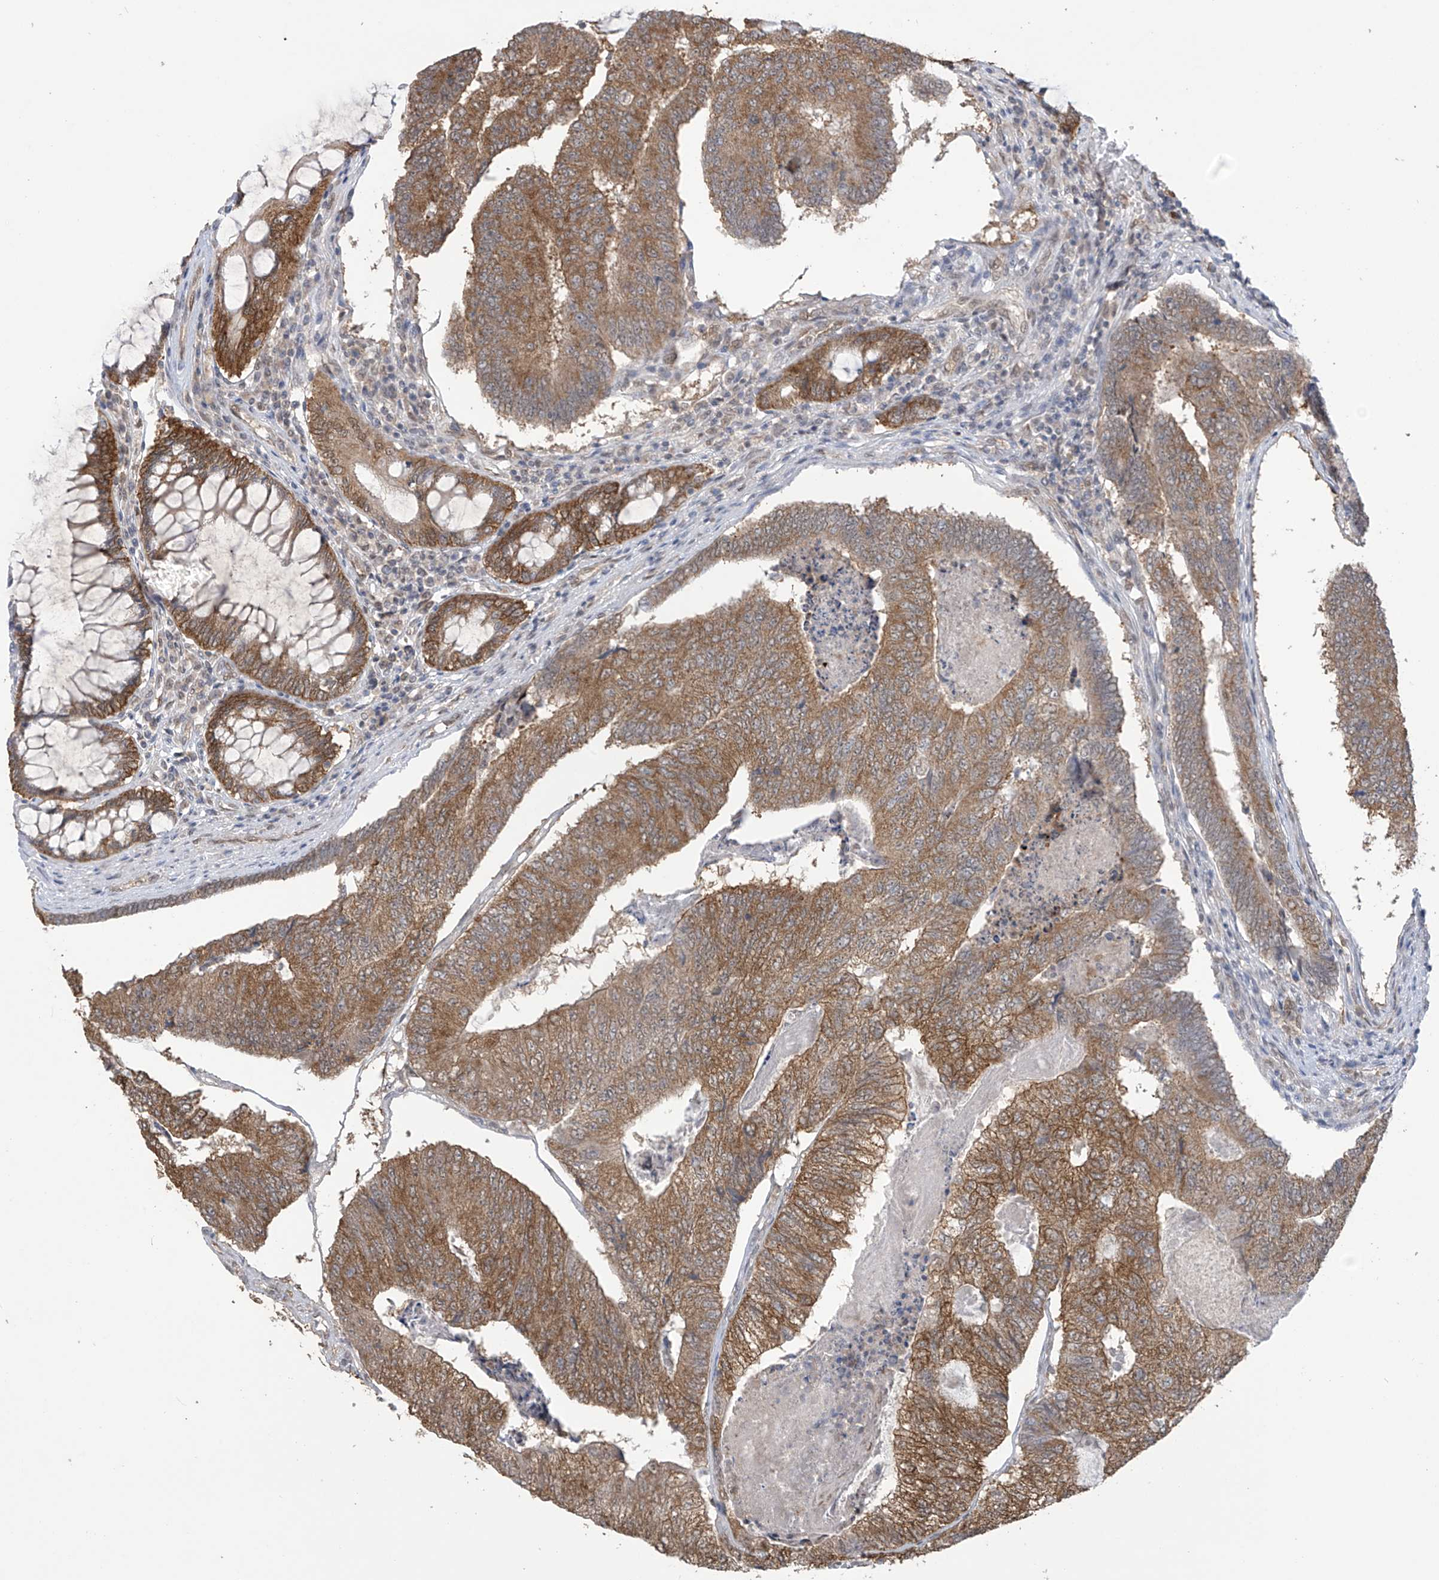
{"staining": {"intensity": "moderate", "quantity": ">75%", "location": "cytoplasmic/membranous"}, "tissue": "colorectal cancer", "cell_type": "Tumor cells", "image_type": "cancer", "snomed": [{"axis": "morphology", "description": "Adenocarcinoma, NOS"}, {"axis": "topography", "description": "Colon"}], "caption": "Tumor cells reveal moderate cytoplasmic/membranous staining in about >75% of cells in colorectal cancer (adenocarcinoma).", "gene": "KIAA1522", "patient": {"sex": "female", "age": 67}}